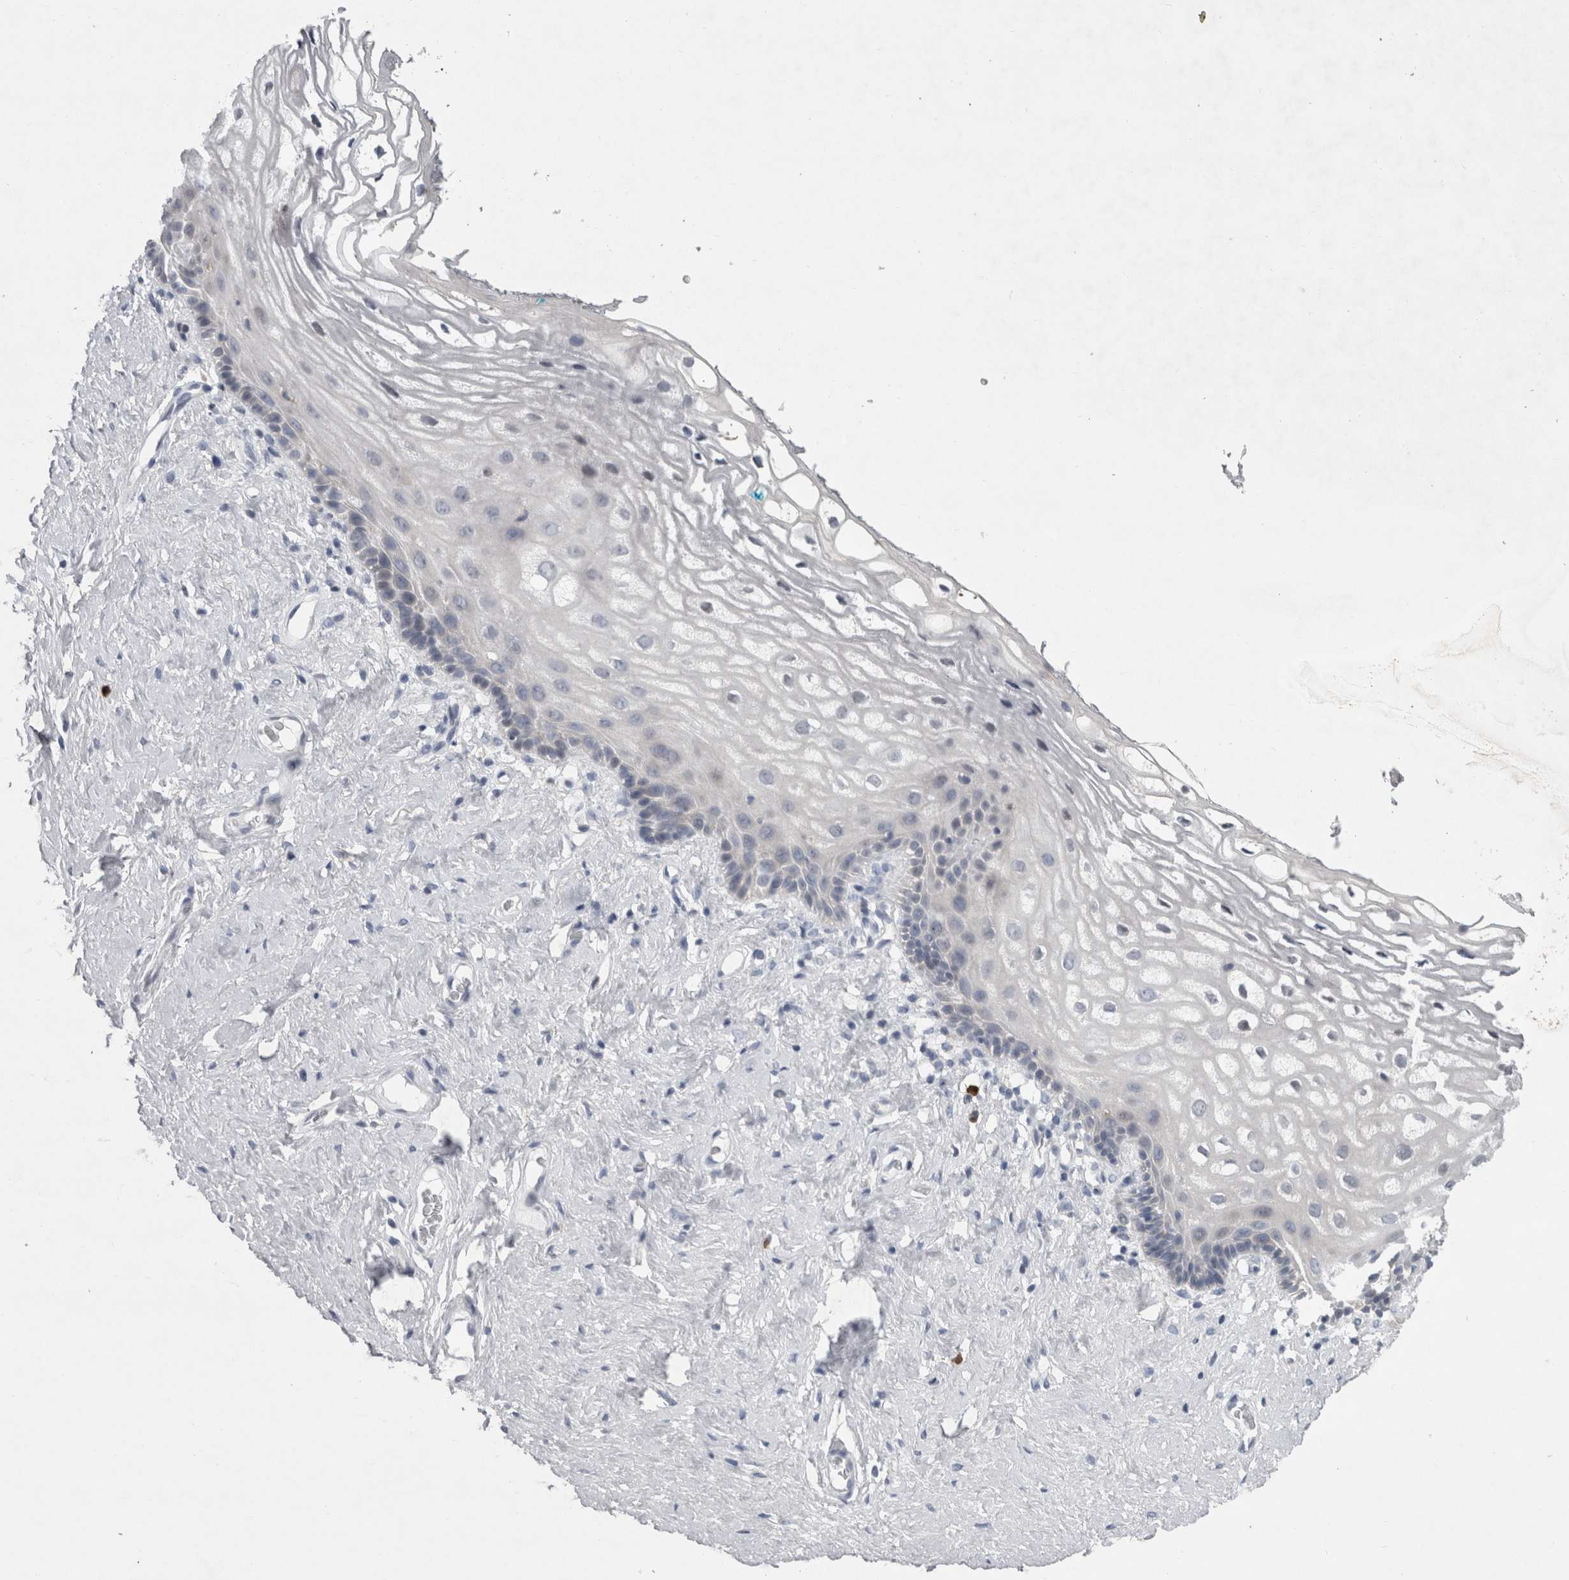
{"staining": {"intensity": "negative", "quantity": "none", "location": "none"}, "tissue": "vagina", "cell_type": "Squamous epithelial cells", "image_type": "normal", "snomed": [{"axis": "morphology", "description": "Normal tissue, NOS"}, {"axis": "morphology", "description": "Adenocarcinoma, NOS"}, {"axis": "topography", "description": "Rectum"}, {"axis": "topography", "description": "Vagina"}], "caption": "Immunohistochemistry image of normal human vagina stained for a protein (brown), which shows no expression in squamous epithelial cells.", "gene": "AGMAT", "patient": {"sex": "female", "age": 71}}